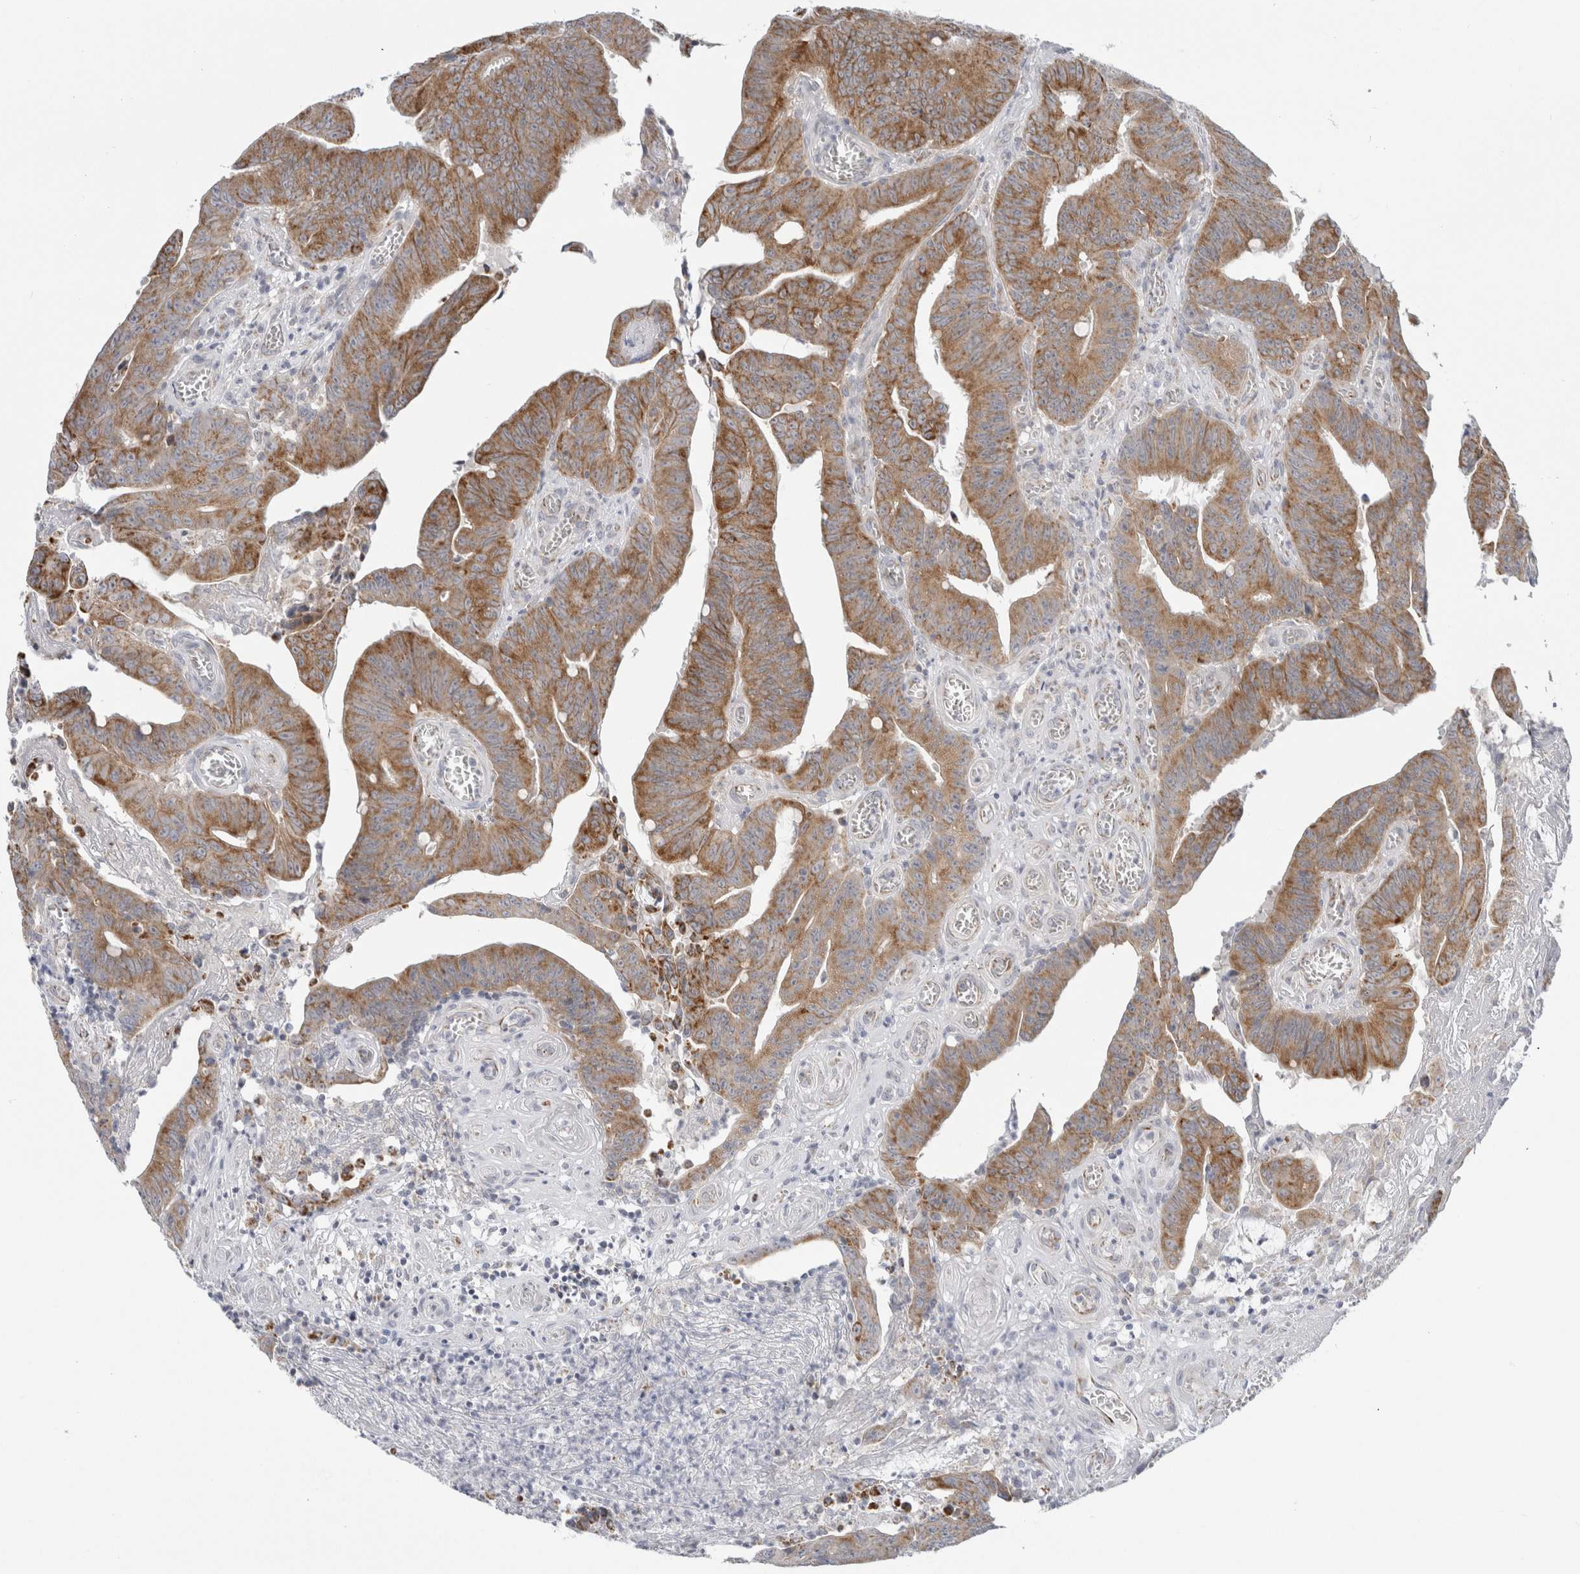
{"staining": {"intensity": "strong", "quantity": ">75%", "location": "cytoplasmic/membranous"}, "tissue": "colorectal cancer", "cell_type": "Tumor cells", "image_type": "cancer", "snomed": [{"axis": "morphology", "description": "Adenocarcinoma, NOS"}, {"axis": "topography", "description": "Colon"}], "caption": "Colorectal adenocarcinoma stained with a protein marker demonstrates strong staining in tumor cells.", "gene": "FAHD1", "patient": {"sex": "male", "age": 45}}